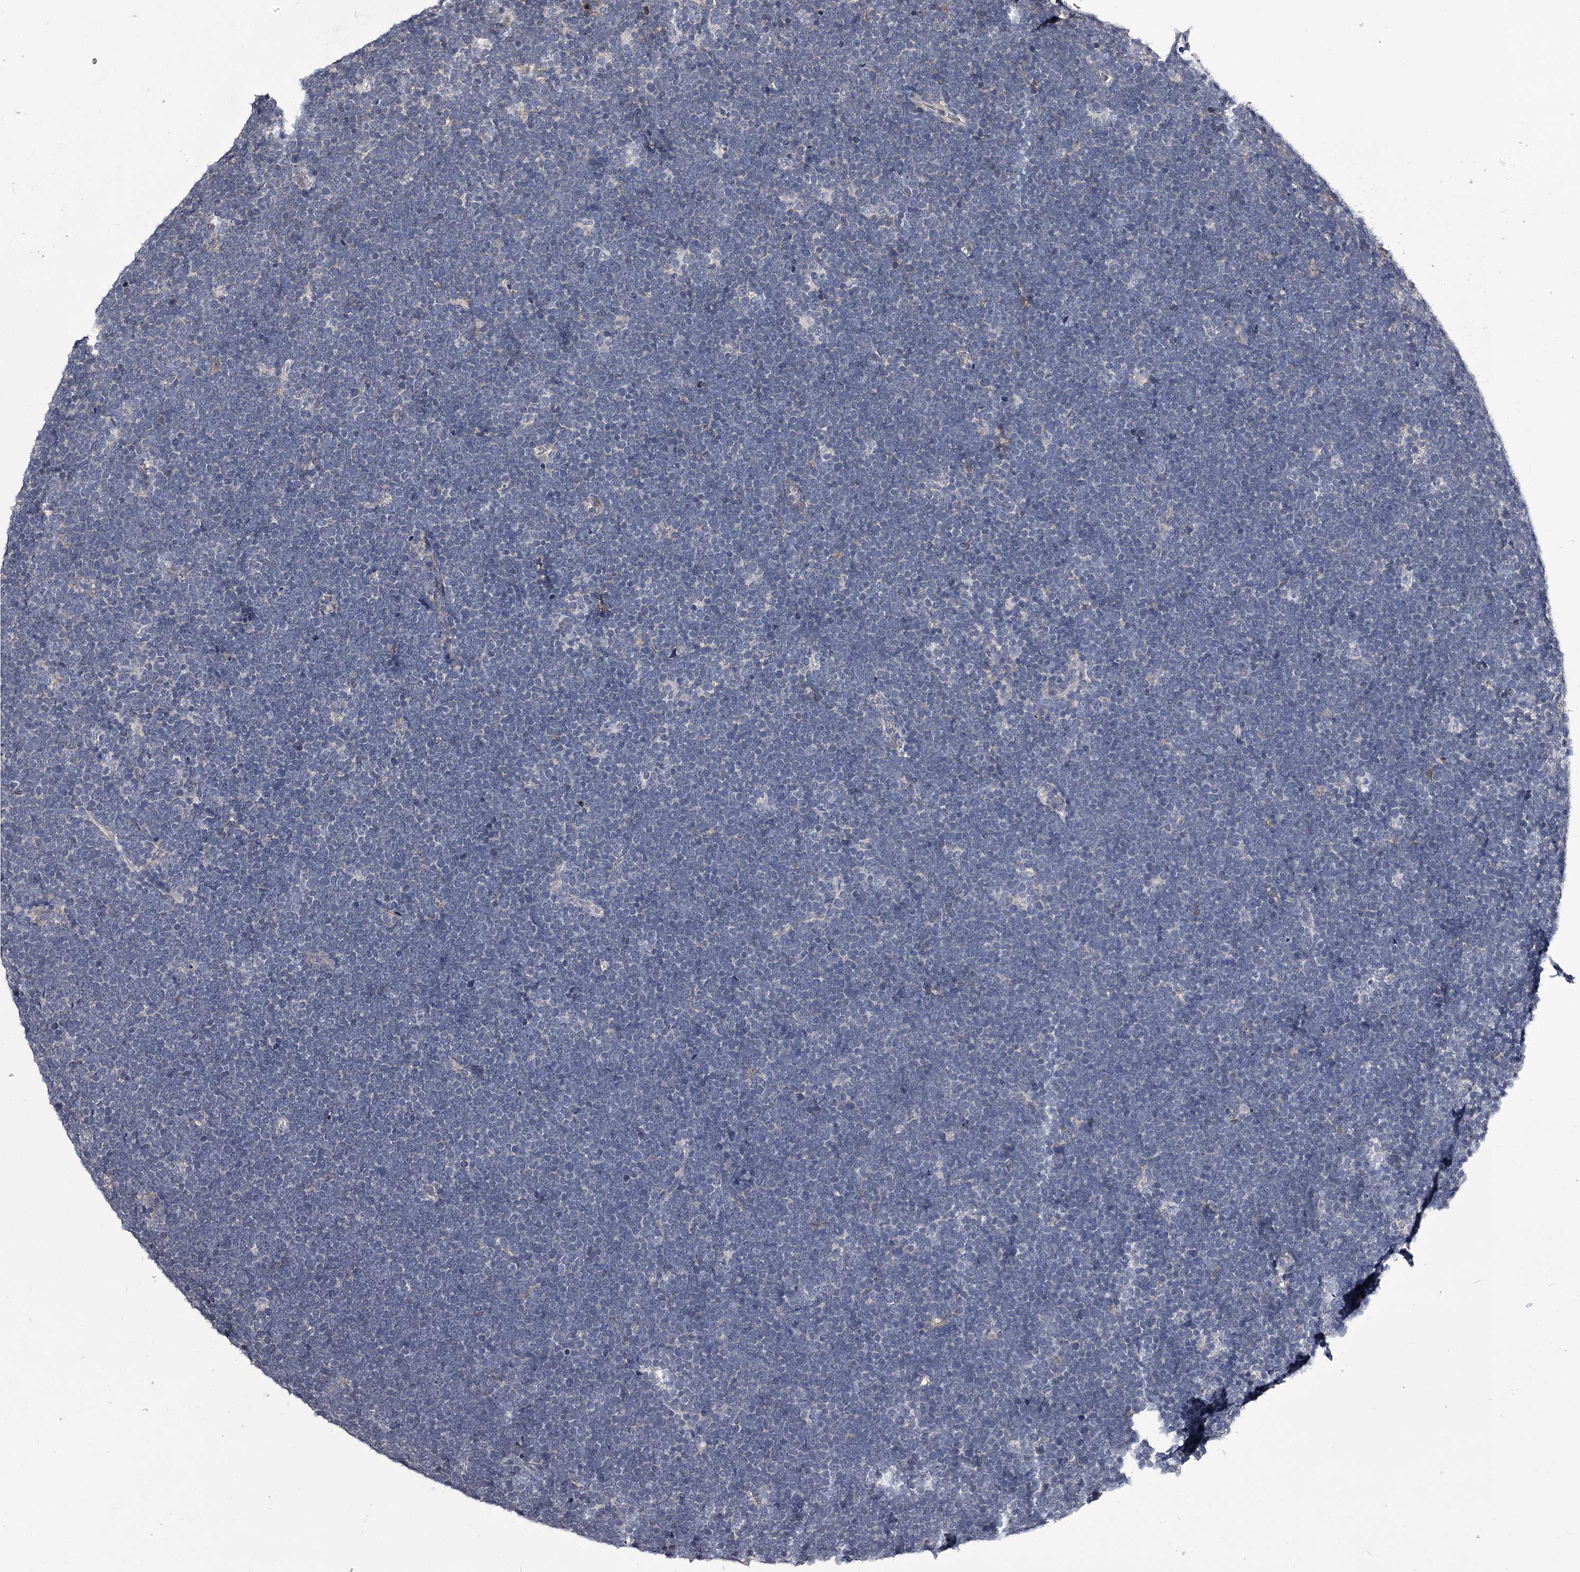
{"staining": {"intensity": "negative", "quantity": "none", "location": "none"}, "tissue": "lymphoma", "cell_type": "Tumor cells", "image_type": "cancer", "snomed": [{"axis": "morphology", "description": "Malignant lymphoma, non-Hodgkin's type, High grade"}, {"axis": "topography", "description": "Lymph node"}], "caption": "Immunohistochemistry (IHC) image of lymphoma stained for a protein (brown), which shows no staining in tumor cells.", "gene": "GSTO1", "patient": {"sex": "male", "age": 13}}